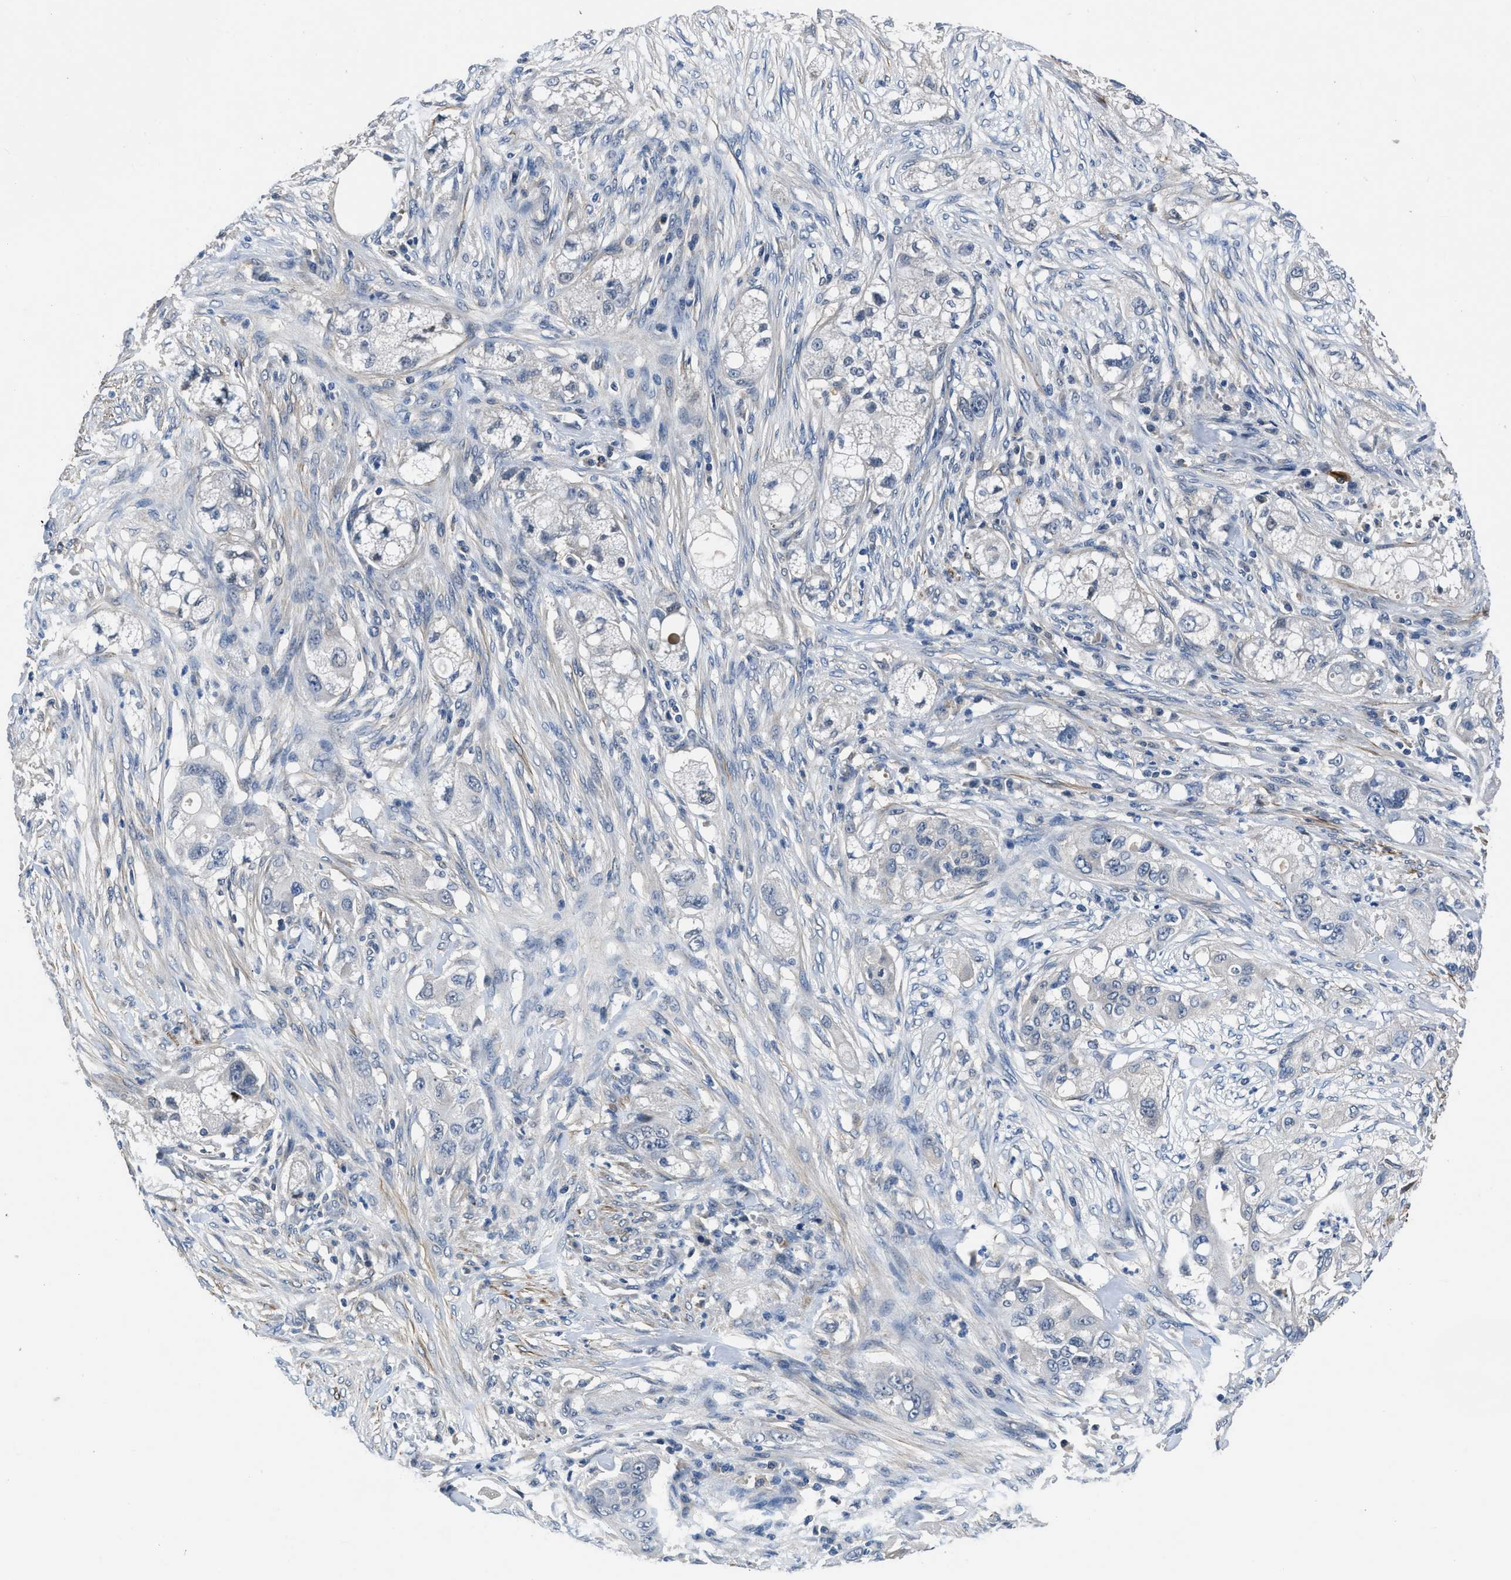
{"staining": {"intensity": "negative", "quantity": "none", "location": "none"}, "tissue": "pancreatic cancer", "cell_type": "Tumor cells", "image_type": "cancer", "snomed": [{"axis": "morphology", "description": "Adenocarcinoma, NOS"}, {"axis": "topography", "description": "Pancreas"}], "caption": "A photomicrograph of pancreatic cancer stained for a protein shows no brown staining in tumor cells.", "gene": "LANCL2", "patient": {"sex": "female", "age": 78}}